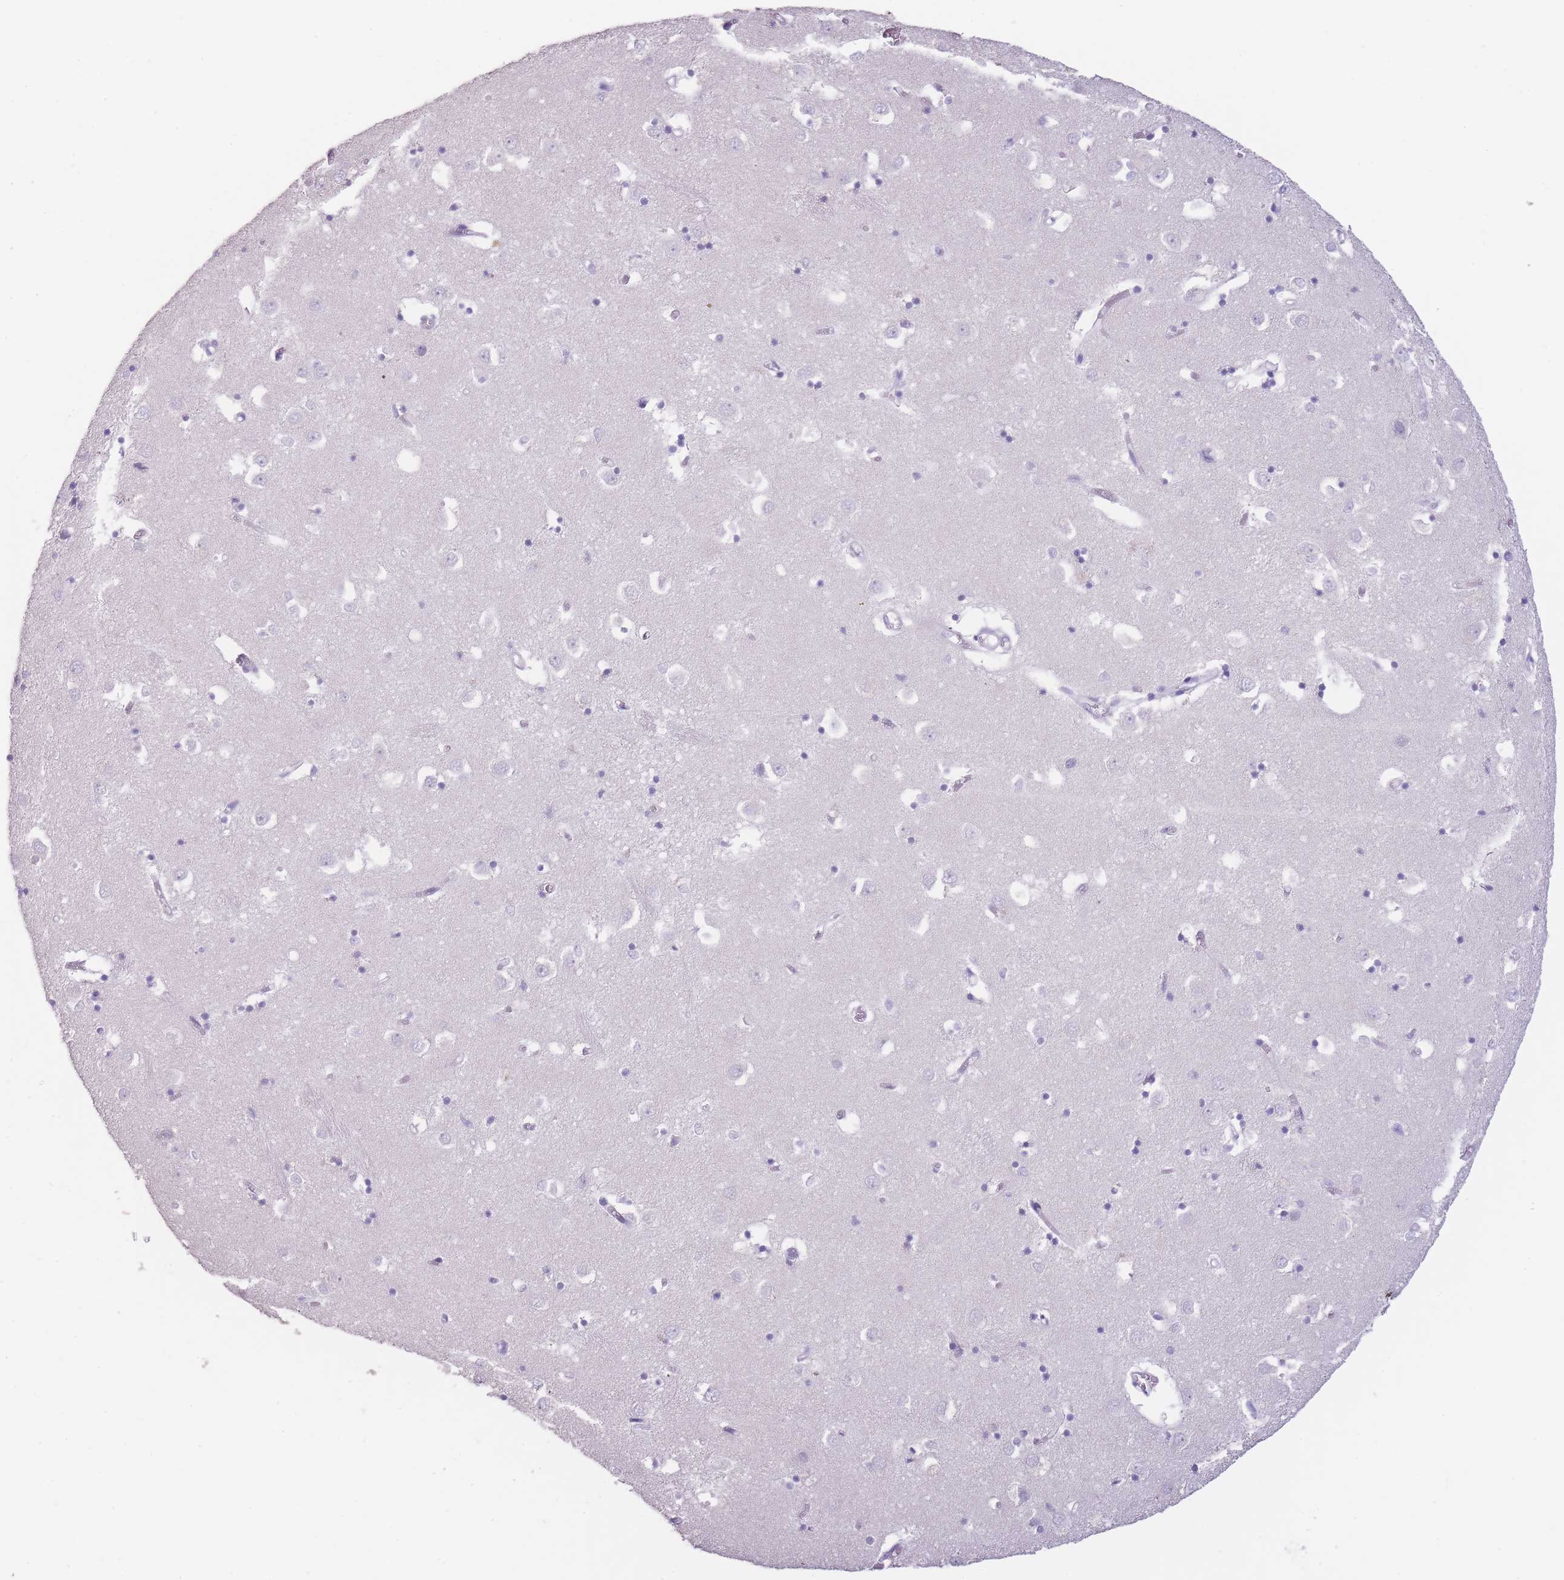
{"staining": {"intensity": "negative", "quantity": "none", "location": "none"}, "tissue": "caudate", "cell_type": "Glial cells", "image_type": "normal", "snomed": [{"axis": "morphology", "description": "Normal tissue, NOS"}, {"axis": "topography", "description": "Lateral ventricle wall"}], "caption": "IHC of benign human caudate shows no staining in glial cells.", "gene": "DCANP1", "patient": {"sex": "male", "age": 70}}